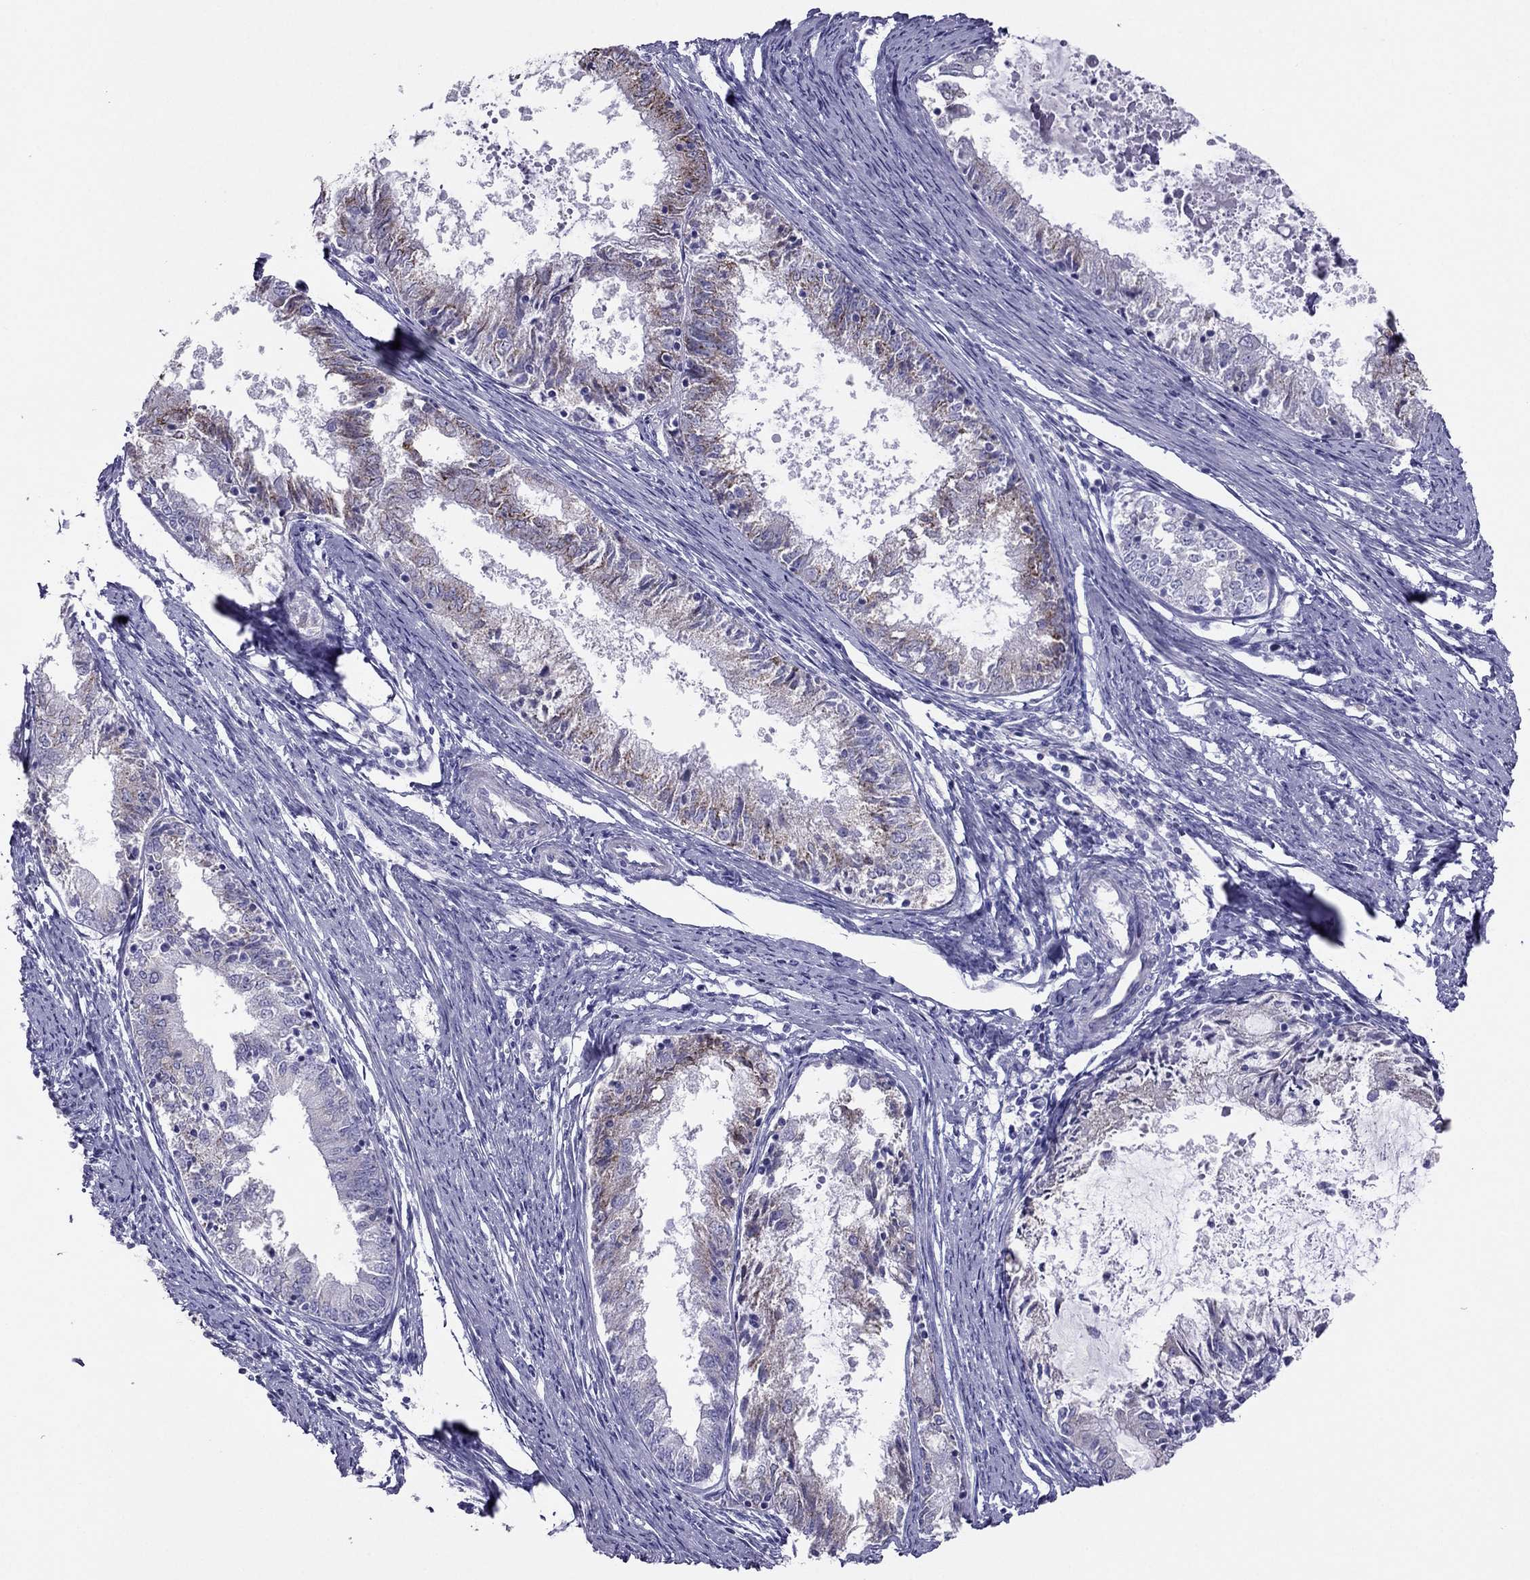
{"staining": {"intensity": "moderate", "quantity": "<25%", "location": "cytoplasmic/membranous"}, "tissue": "endometrial cancer", "cell_type": "Tumor cells", "image_type": "cancer", "snomed": [{"axis": "morphology", "description": "Adenocarcinoma, NOS"}, {"axis": "topography", "description": "Endometrium"}], "caption": "Human endometrial adenocarcinoma stained with a protein marker demonstrates moderate staining in tumor cells.", "gene": "MAEL", "patient": {"sex": "female", "age": 57}}